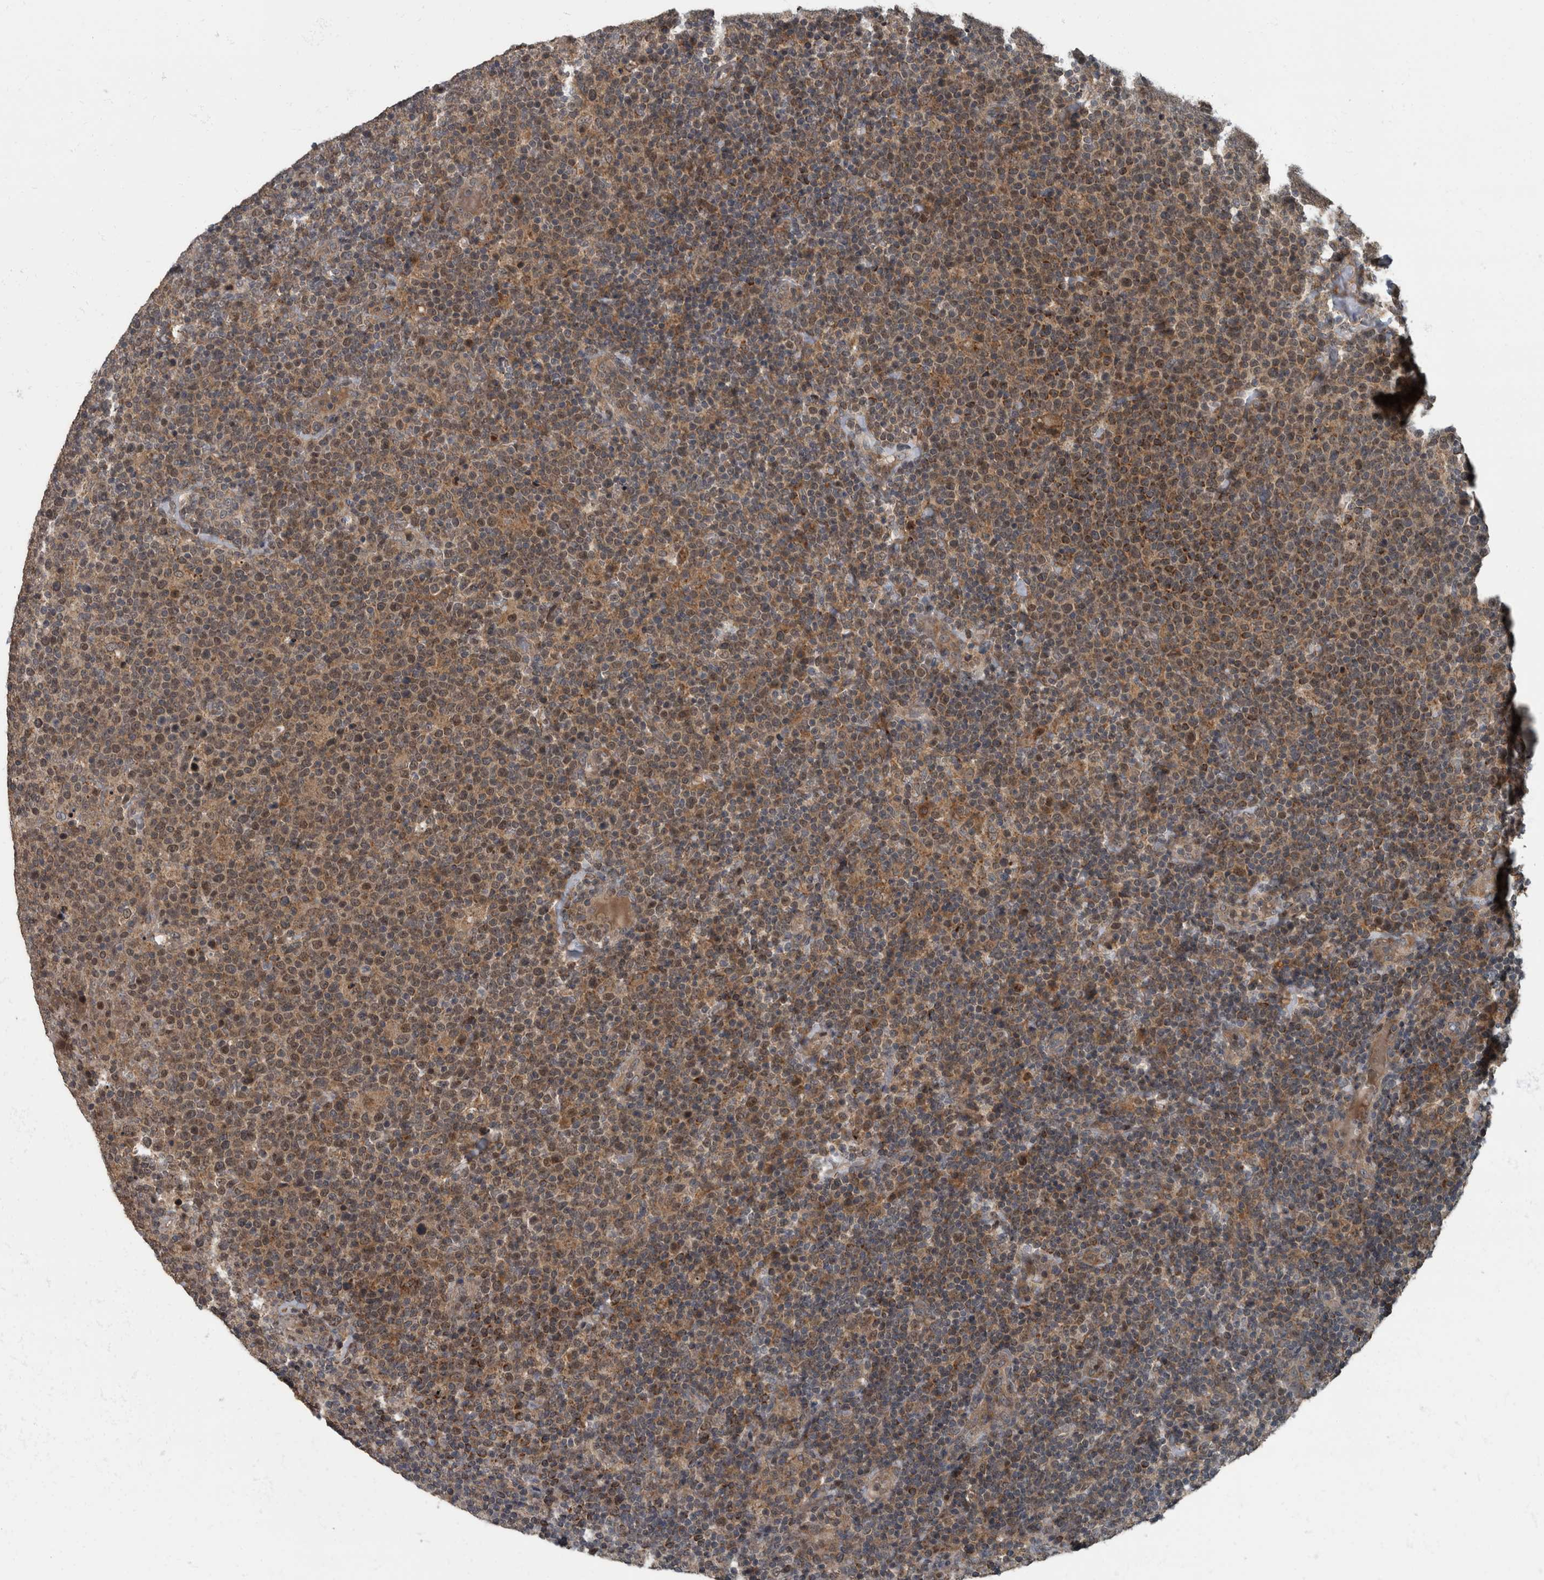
{"staining": {"intensity": "moderate", "quantity": ">75%", "location": "cytoplasmic/membranous"}, "tissue": "lymphoma", "cell_type": "Tumor cells", "image_type": "cancer", "snomed": [{"axis": "morphology", "description": "Malignant lymphoma, non-Hodgkin's type, High grade"}, {"axis": "topography", "description": "Lymph node"}], "caption": "A high-resolution histopathology image shows IHC staining of high-grade malignant lymphoma, non-Hodgkin's type, which exhibits moderate cytoplasmic/membranous staining in approximately >75% of tumor cells. The staining was performed using DAB, with brown indicating positive protein expression. Nuclei are stained blue with hematoxylin.", "gene": "RABGGTB", "patient": {"sex": "male", "age": 61}}